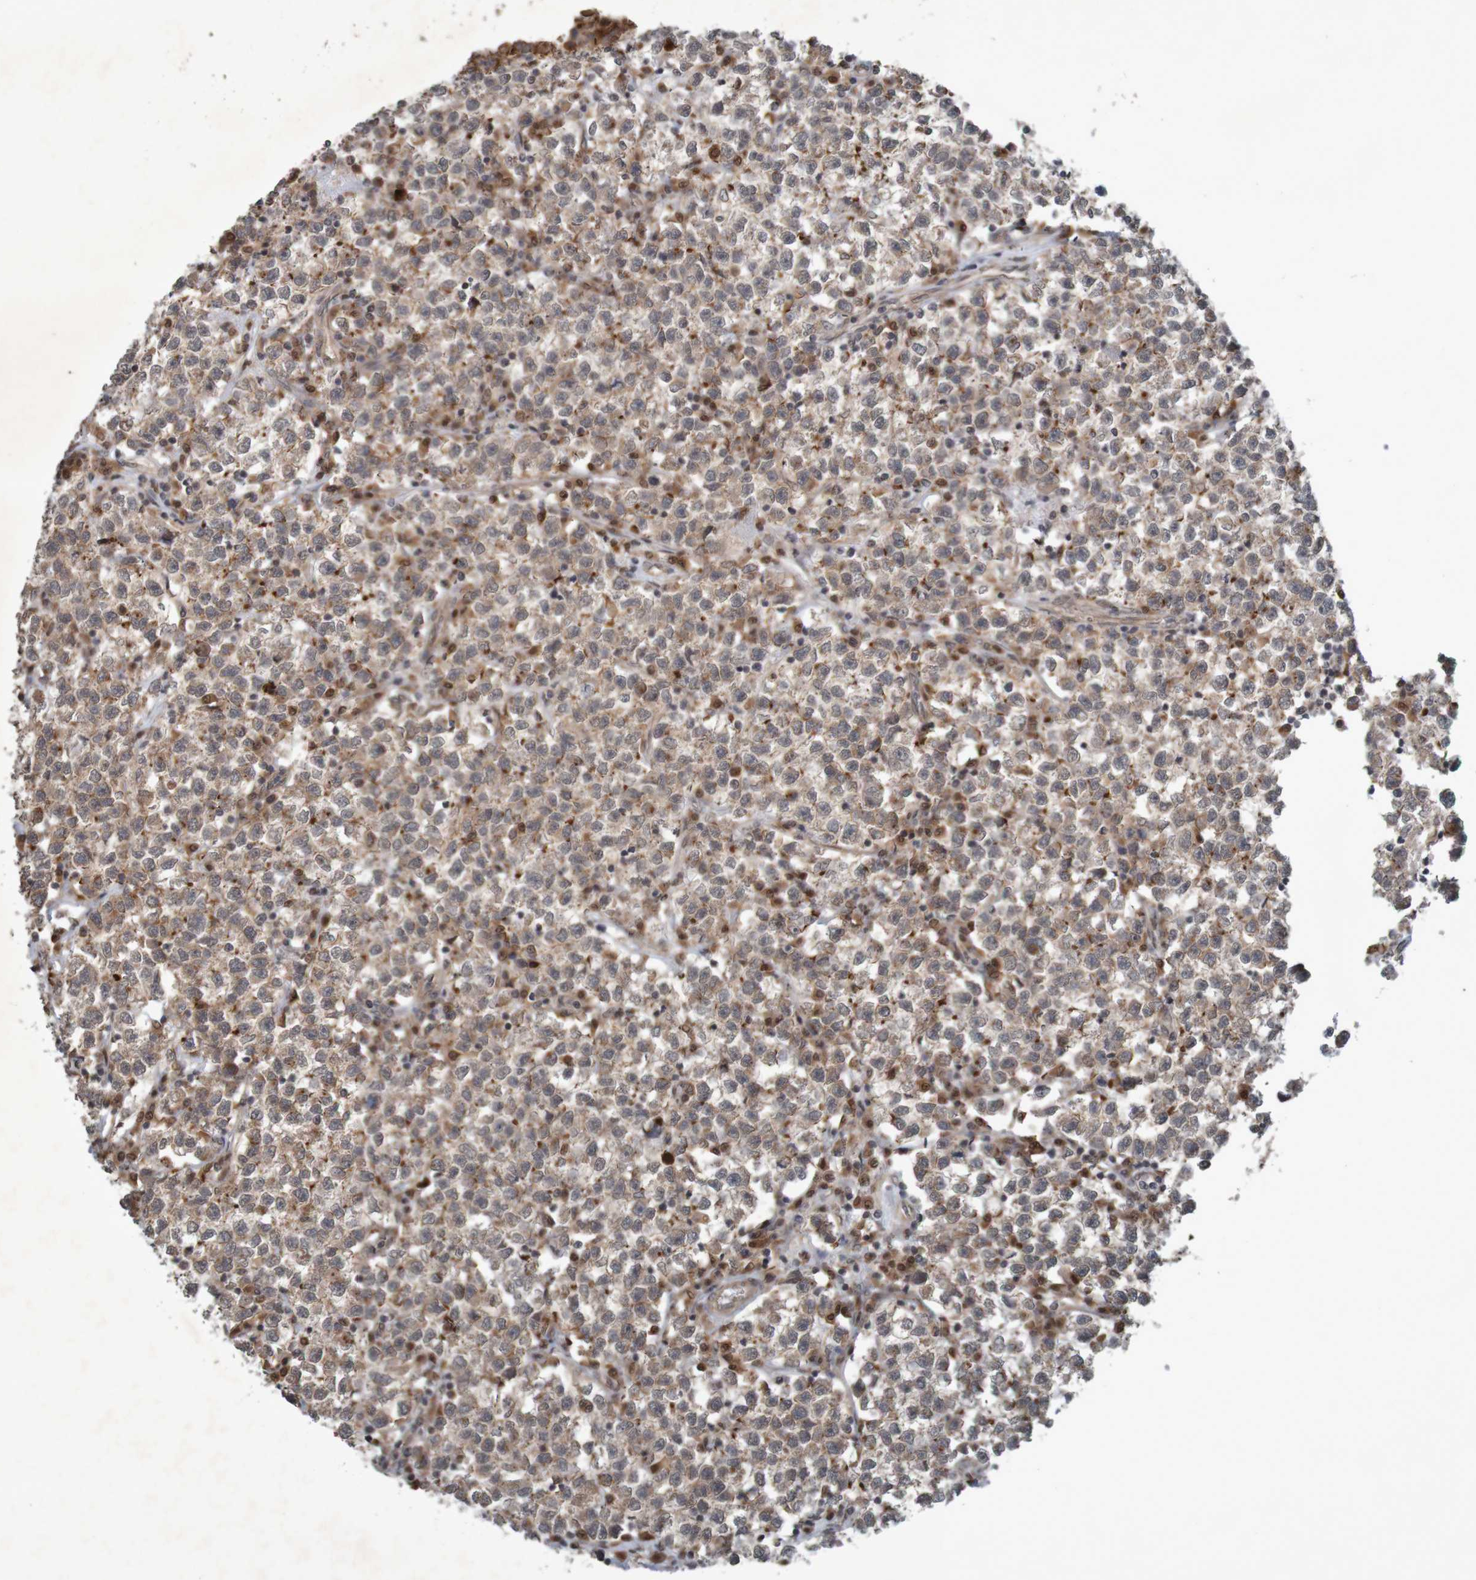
{"staining": {"intensity": "weak", "quantity": ">75%", "location": "cytoplasmic/membranous"}, "tissue": "testis cancer", "cell_type": "Tumor cells", "image_type": "cancer", "snomed": [{"axis": "morphology", "description": "Seminoma, NOS"}, {"axis": "topography", "description": "Testis"}], "caption": "A high-resolution histopathology image shows immunohistochemistry staining of testis cancer (seminoma), which exhibits weak cytoplasmic/membranous positivity in about >75% of tumor cells.", "gene": "ARHGEF11", "patient": {"sex": "male", "age": 22}}